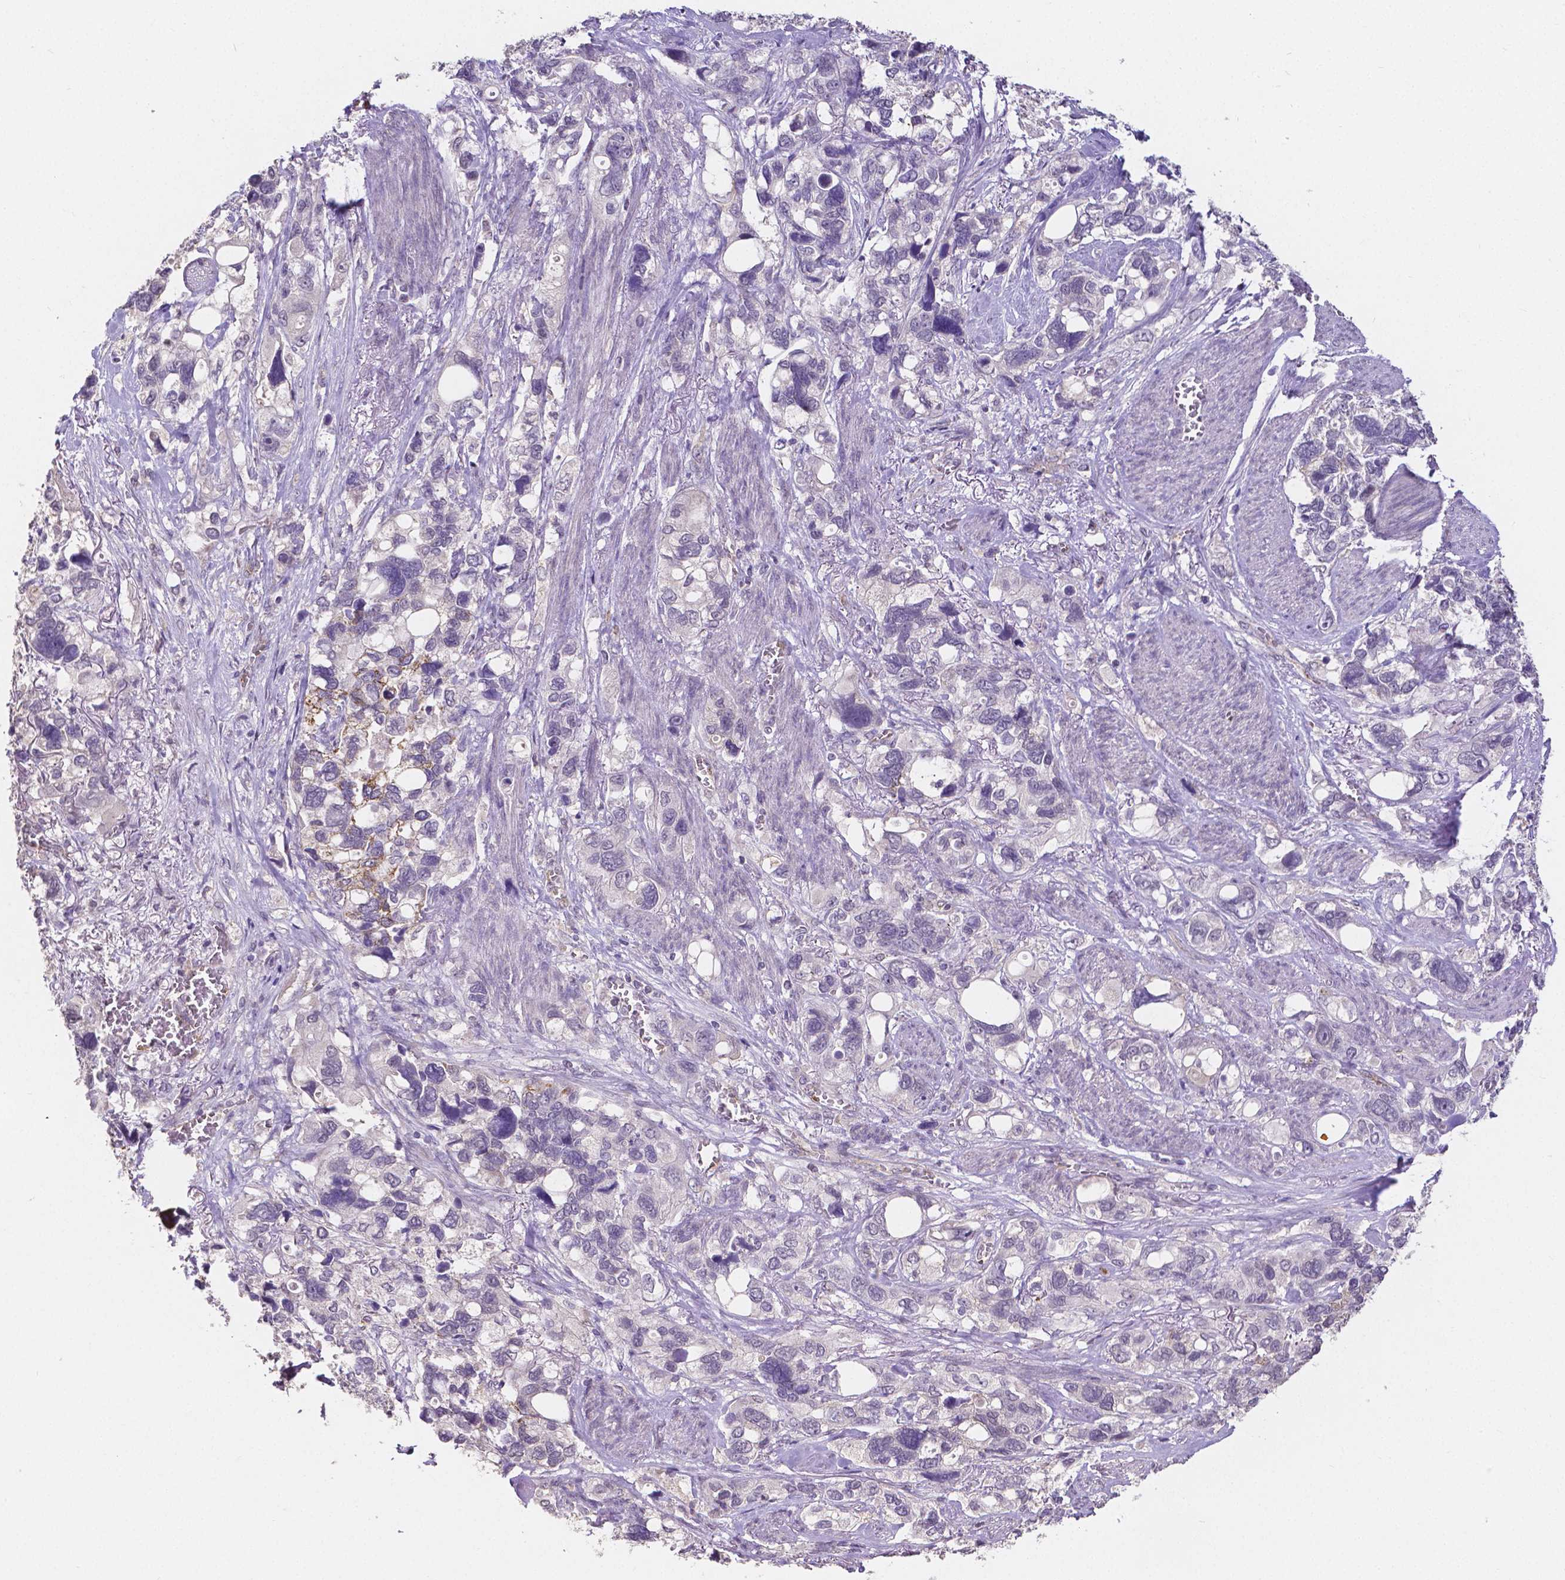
{"staining": {"intensity": "moderate", "quantity": "<25%", "location": "cytoplasmic/membranous"}, "tissue": "stomach cancer", "cell_type": "Tumor cells", "image_type": "cancer", "snomed": [{"axis": "morphology", "description": "Adenocarcinoma, NOS"}, {"axis": "topography", "description": "Stomach, upper"}], "caption": "Immunohistochemical staining of stomach adenocarcinoma reveals low levels of moderate cytoplasmic/membranous staining in approximately <25% of tumor cells.", "gene": "ELAVL2", "patient": {"sex": "female", "age": 81}}